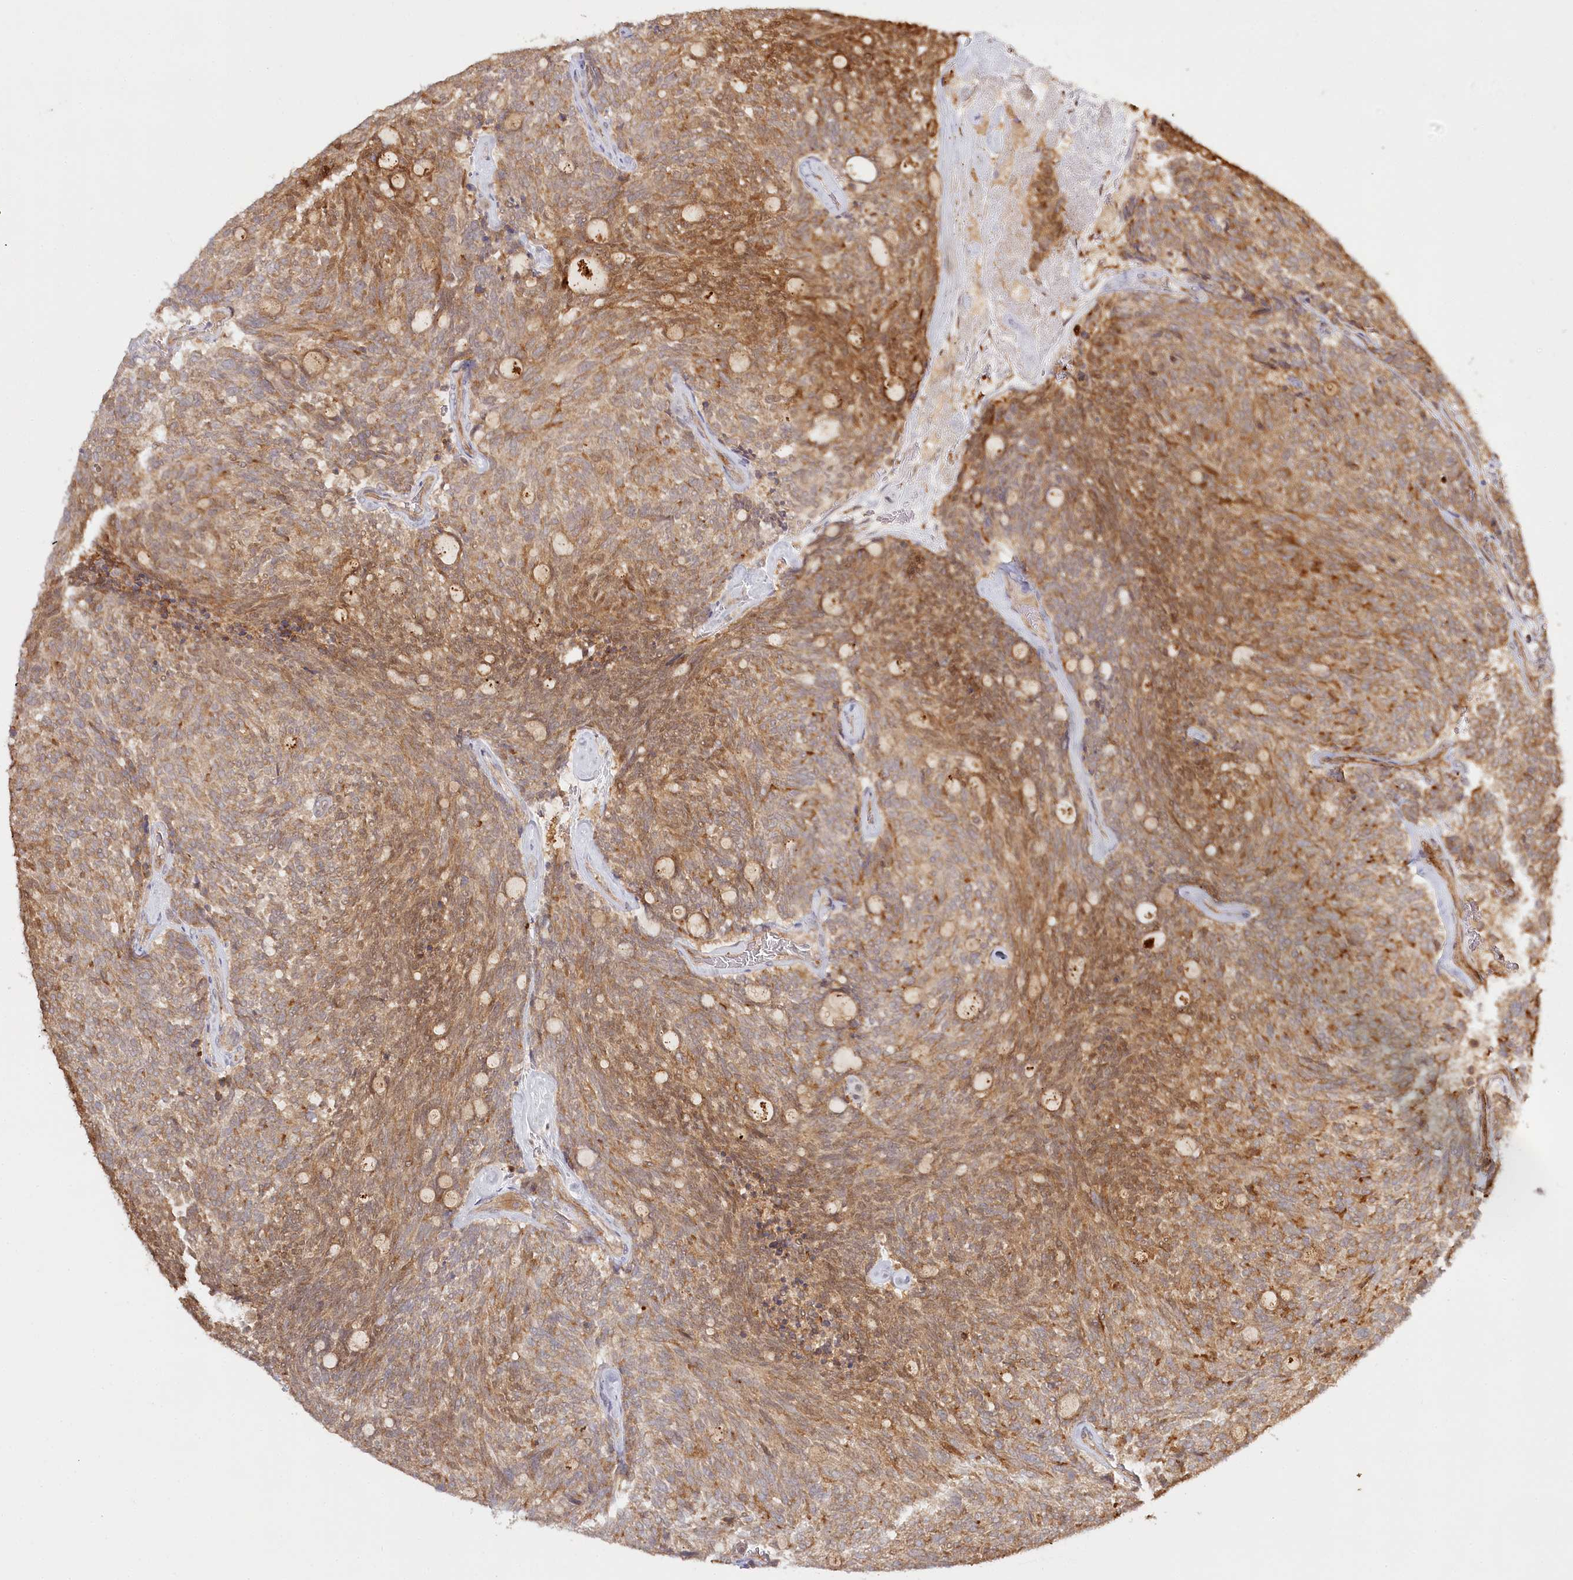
{"staining": {"intensity": "moderate", "quantity": ">75%", "location": "cytoplasmic/membranous"}, "tissue": "carcinoid", "cell_type": "Tumor cells", "image_type": "cancer", "snomed": [{"axis": "morphology", "description": "Carcinoid, malignant, NOS"}, {"axis": "topography", "description": "Pancreas"}], "caption": "The histopathology image displays staining of carcinoid, revealing moderate cytoplasmic/membranous protein positivity (brown color) within tumor cells.", "gene": "ULK2", "patient": {"sex": "female", "age": 54}}